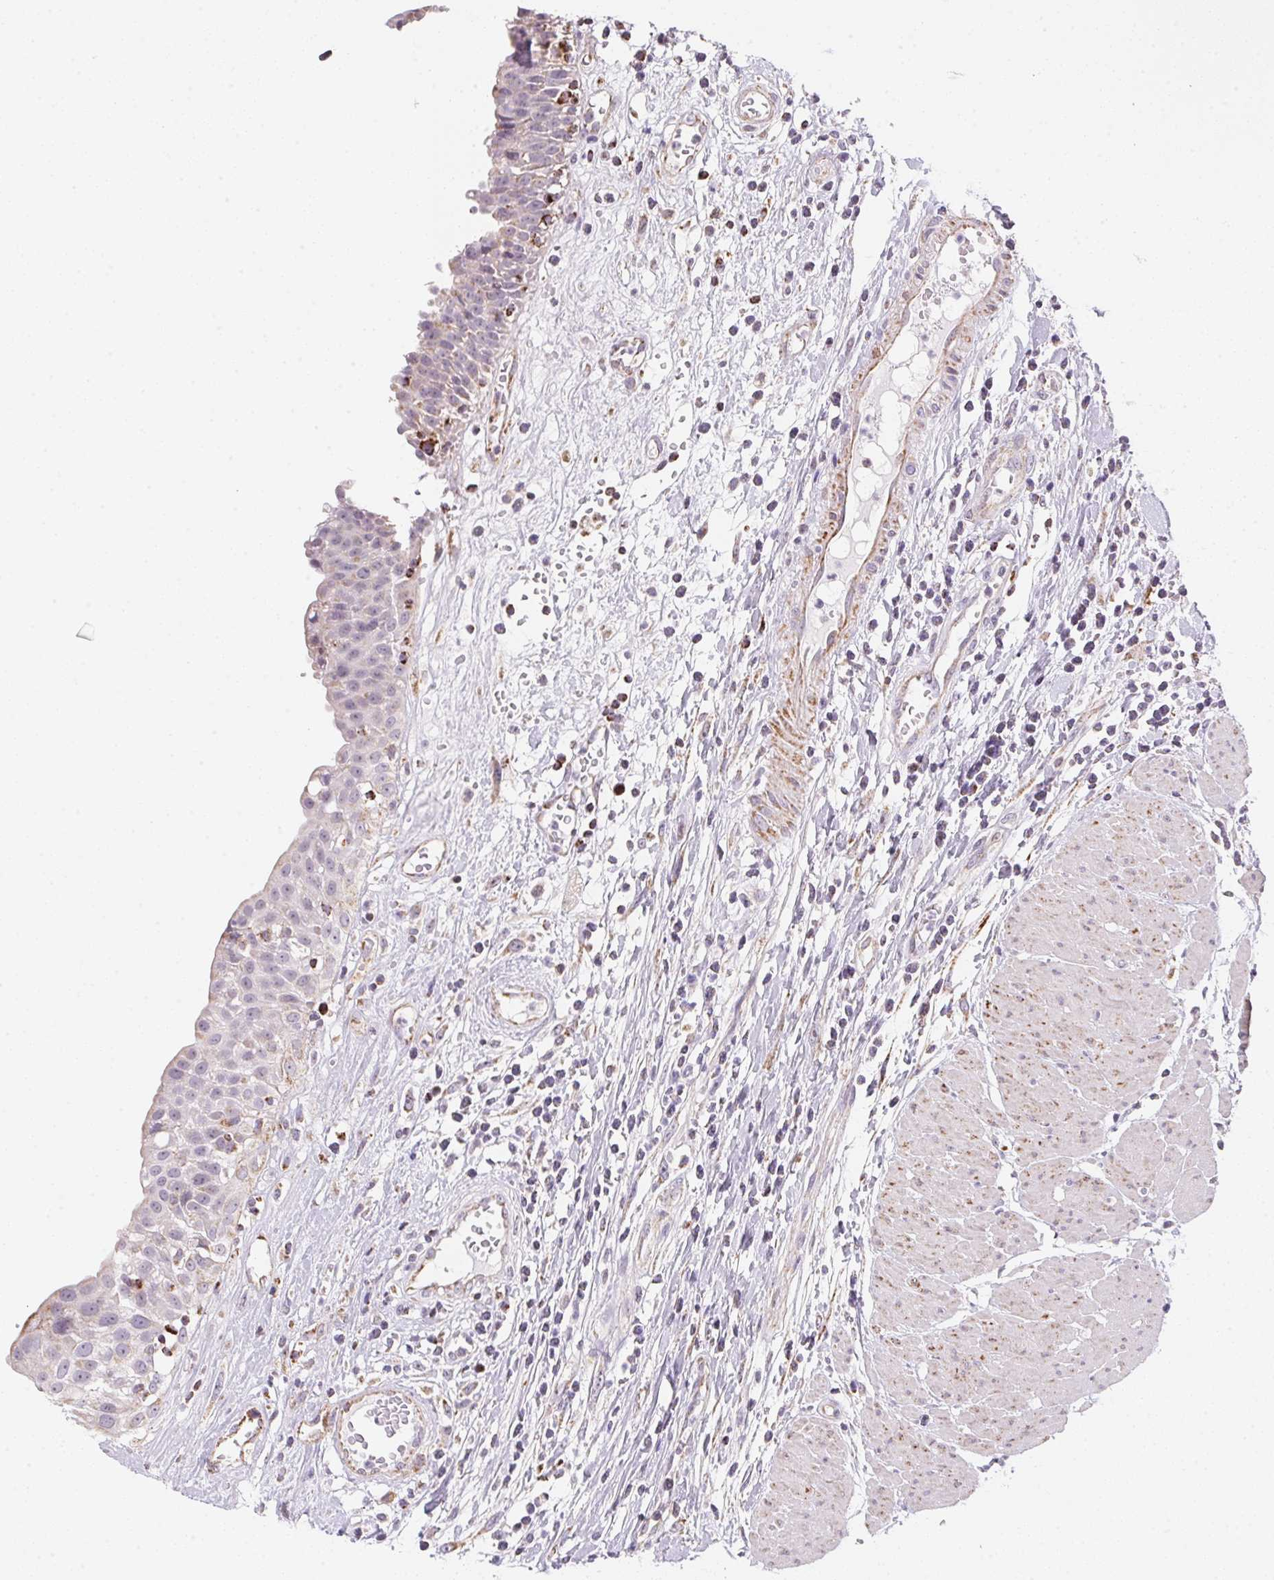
{"staining": {"intensity": "negative", "quantity": "none", "location": "none"}, "tissue": "urinary bladder", "cell_type": "Urothelial cells", "image_type": "normal", "snomed": [{"axis": "morphology", "description": "Normal tissue, NOS"}, {"axis": "topography", "description": "Urinary bladder"}], "caption": "Urothelial cells are negative for protein expression in benign human urinary bladder. The staining is performed using DAB brown chromogen with nuclei counter-stained in using hematoxylin.", "gene": "GIPC2", "patient": {"sex": "male", "age": 64}}